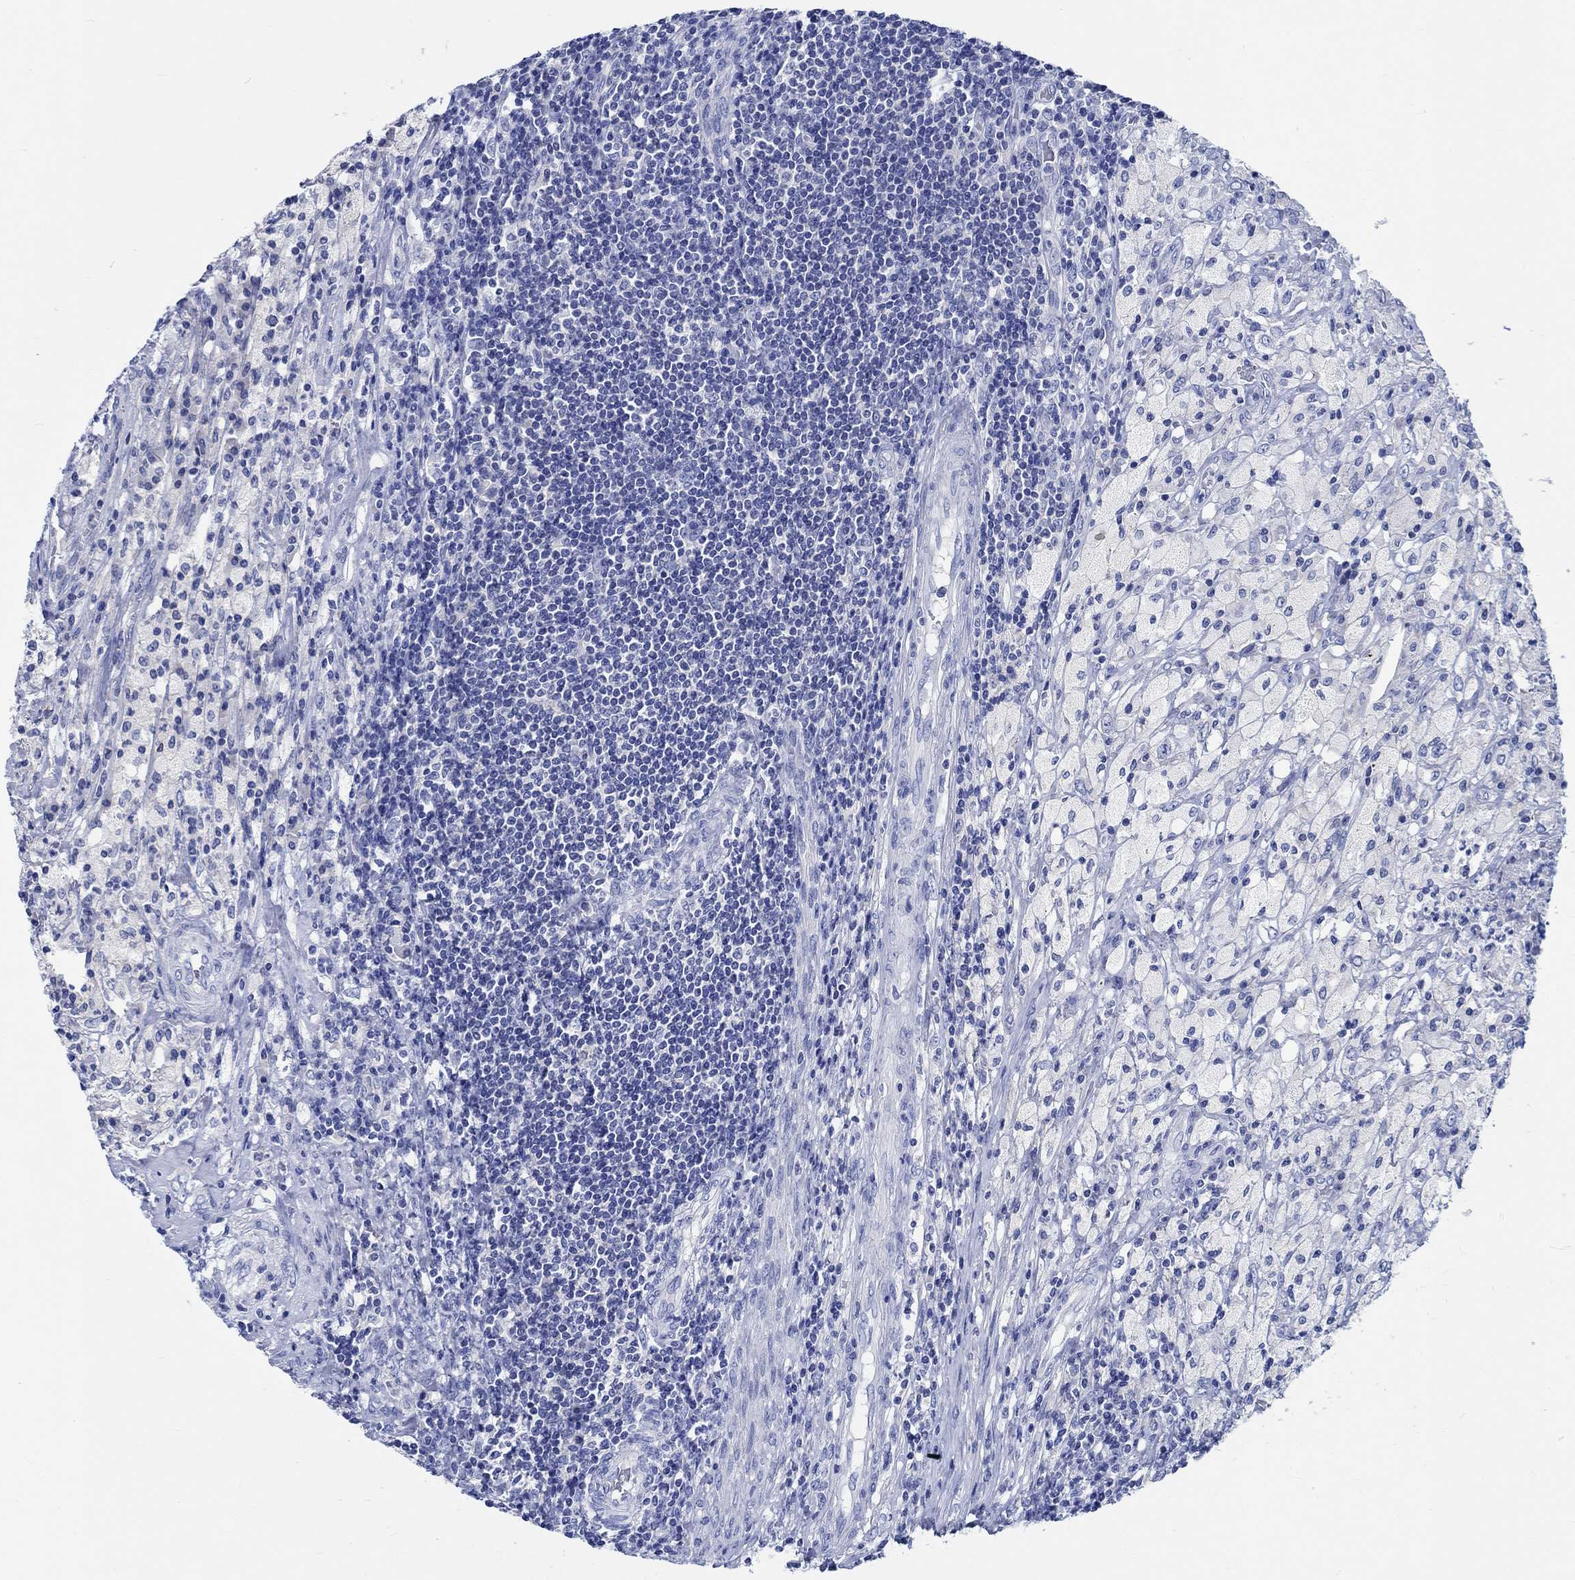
{"staining": {"intensity": "negative", "quantity": "none", "location": "none"}, "tissue": "testis cancer", "cell_type": "Tumor cells", "image_type": "cancer", "snomed": [{"axis": "morphology", "description": "Necrosis, NOS"}, {"axis": "morphology", "description": "Carcinoma, Embryonal, NOS"}, {"axis": "topography", "description": "Testis"}], "caption": "Micrograph shows no significant protein staining in tumor cells of testis embryonal carcinoma.", "gene": "PTPRN2", "patient": {"sex": "male", "age": 19}}